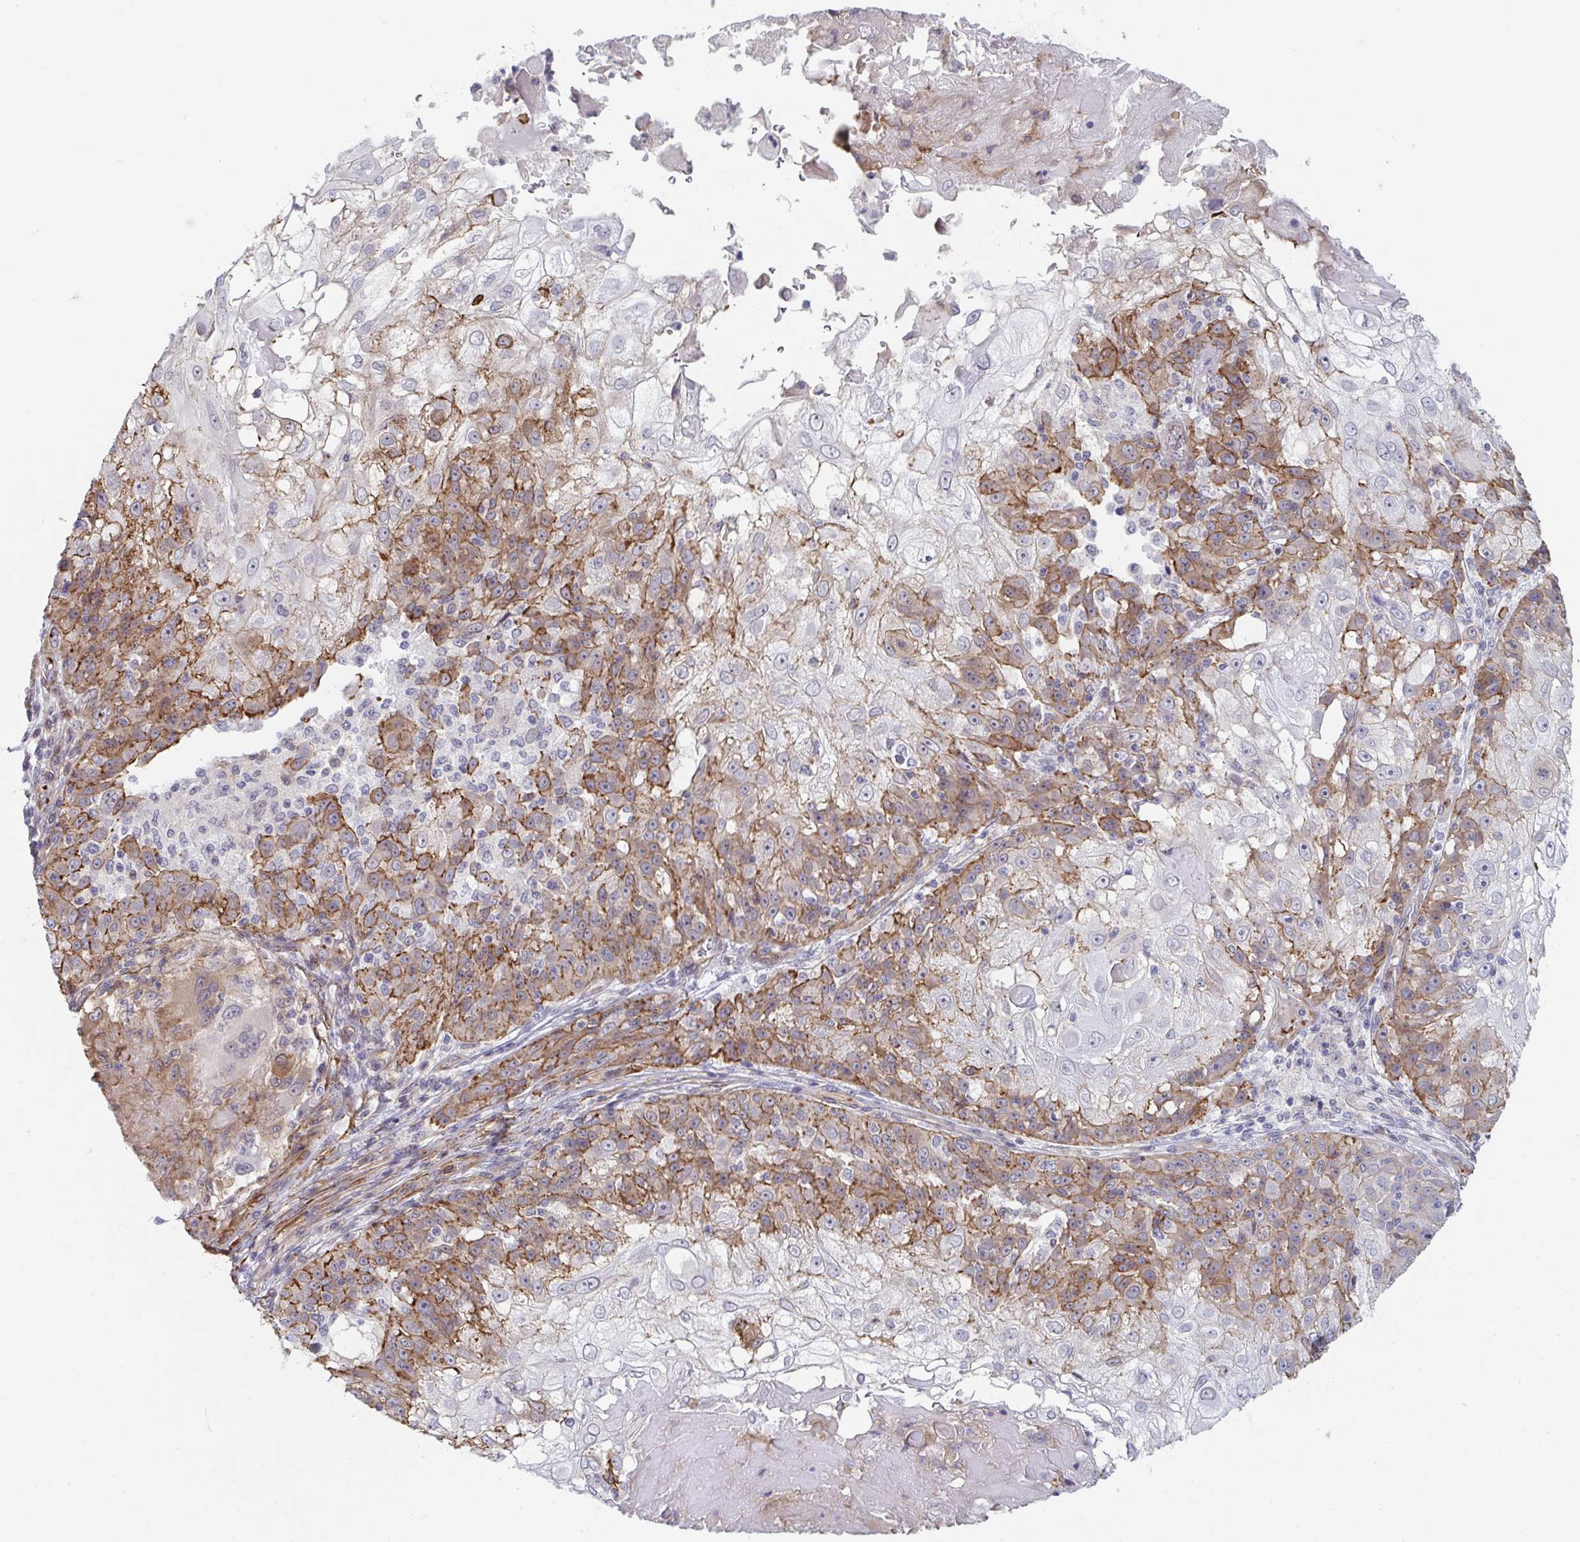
{"staining": {"intensity": "moderate", "quantity": "25%-75%", "location": "cytoplasmic/membranous"}, "tissue": "skin cancer", "cell_type": "Tumor cells", "image_type": "cancer", "snomed": [{"axis": "morphology", "description": "Normal tissue, NOS"}, {"axis": "morphology", "description": "Squamous cell carcinoma, NOS"}, {"axis": "topography", "description": "Skin"}], "caption": "Immunohistochemistry staining of skin squamous cell carcinoma, which demonstrates medium levels of moderate cytoplasmic/membranous expression in about 25%-75% of tumor cells indicating moderate cytoplasmic/membranous protein expression. The staining was performed using DAB (brown) for protein detection and nuclei were counterstained in hematoxylin (blue).", "gene": "NEURL4", "patient": {"sex": "female", "age": 83}}